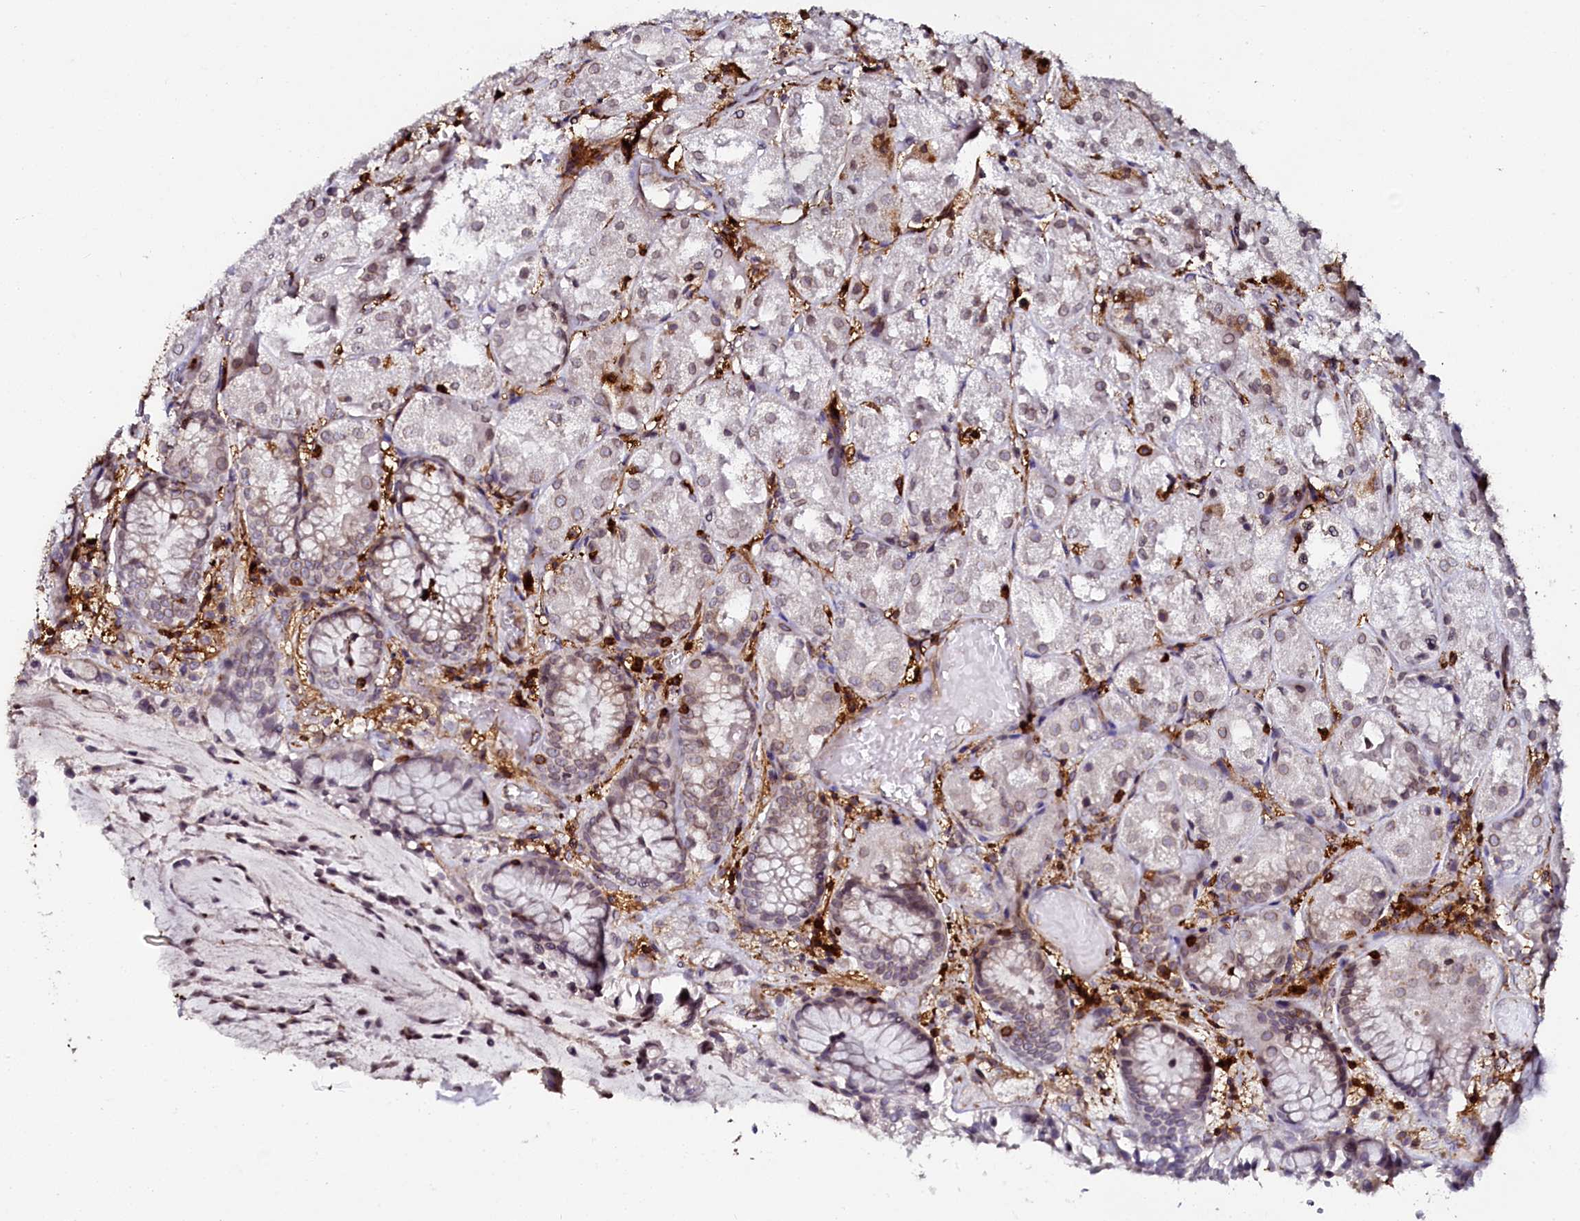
{"staining": {"intensity": "weak", "quantity": "<25%", "location": "nuclear"}, "tissue": "stomach", "cell_type": "Glandular cells", "image_type": "normal", "snomed": [{"axis": "morphology", "description": "Normal tissue, NOS"}, {"axis": "topography", "description": "Stomach, upper"}], "caption": "Immunohistochemistry histopathology image of benign human stomach stained for a protein (brown), which reveals no staining in glandular cells.", "gene": "AAAS", "patient": {"sex": "male", "age": 72}}